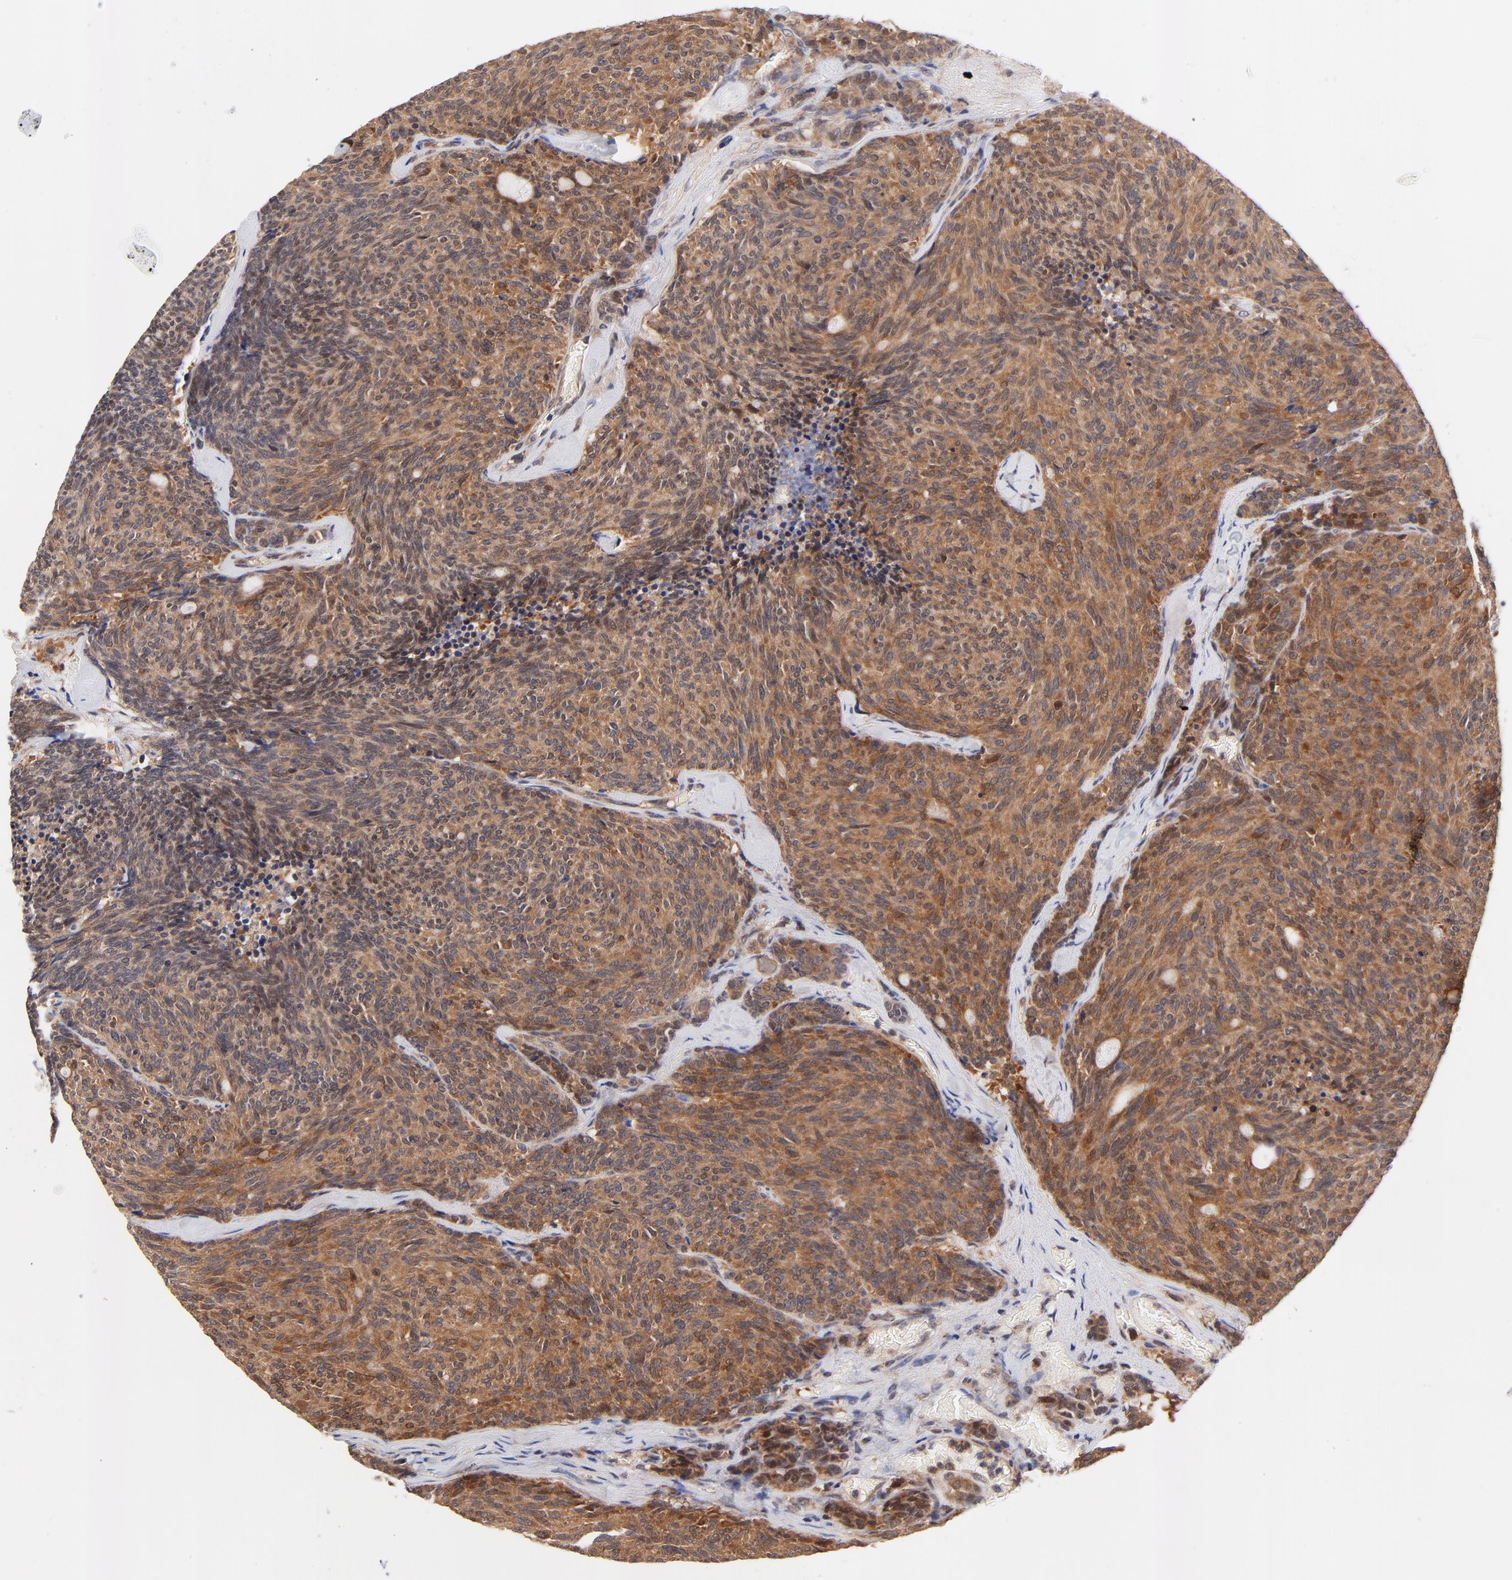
{"staining": {"intensity": "moderate", "quantity": ">75%", "location": "cytoplasmic/membranous,nuclear"}, "tissue": "carcinoid", "cell_type": "Tumor cells", "image_type": "cancer", "snomed": [{"axis": "morphology", "description": "Carcinoid, malignant, NOS"}, {"axis": "topography", "description": "Pancreas"}], "caption": "IHC image of malignant carcinoid stained for a protein (brown), which demonstrates medium levels of moderate cytoplasmic/membranous and nuclear staining in about >75% of tumor cells.", "gene": "TXNL1", "patient": {"sex": "female", "age": 54}}